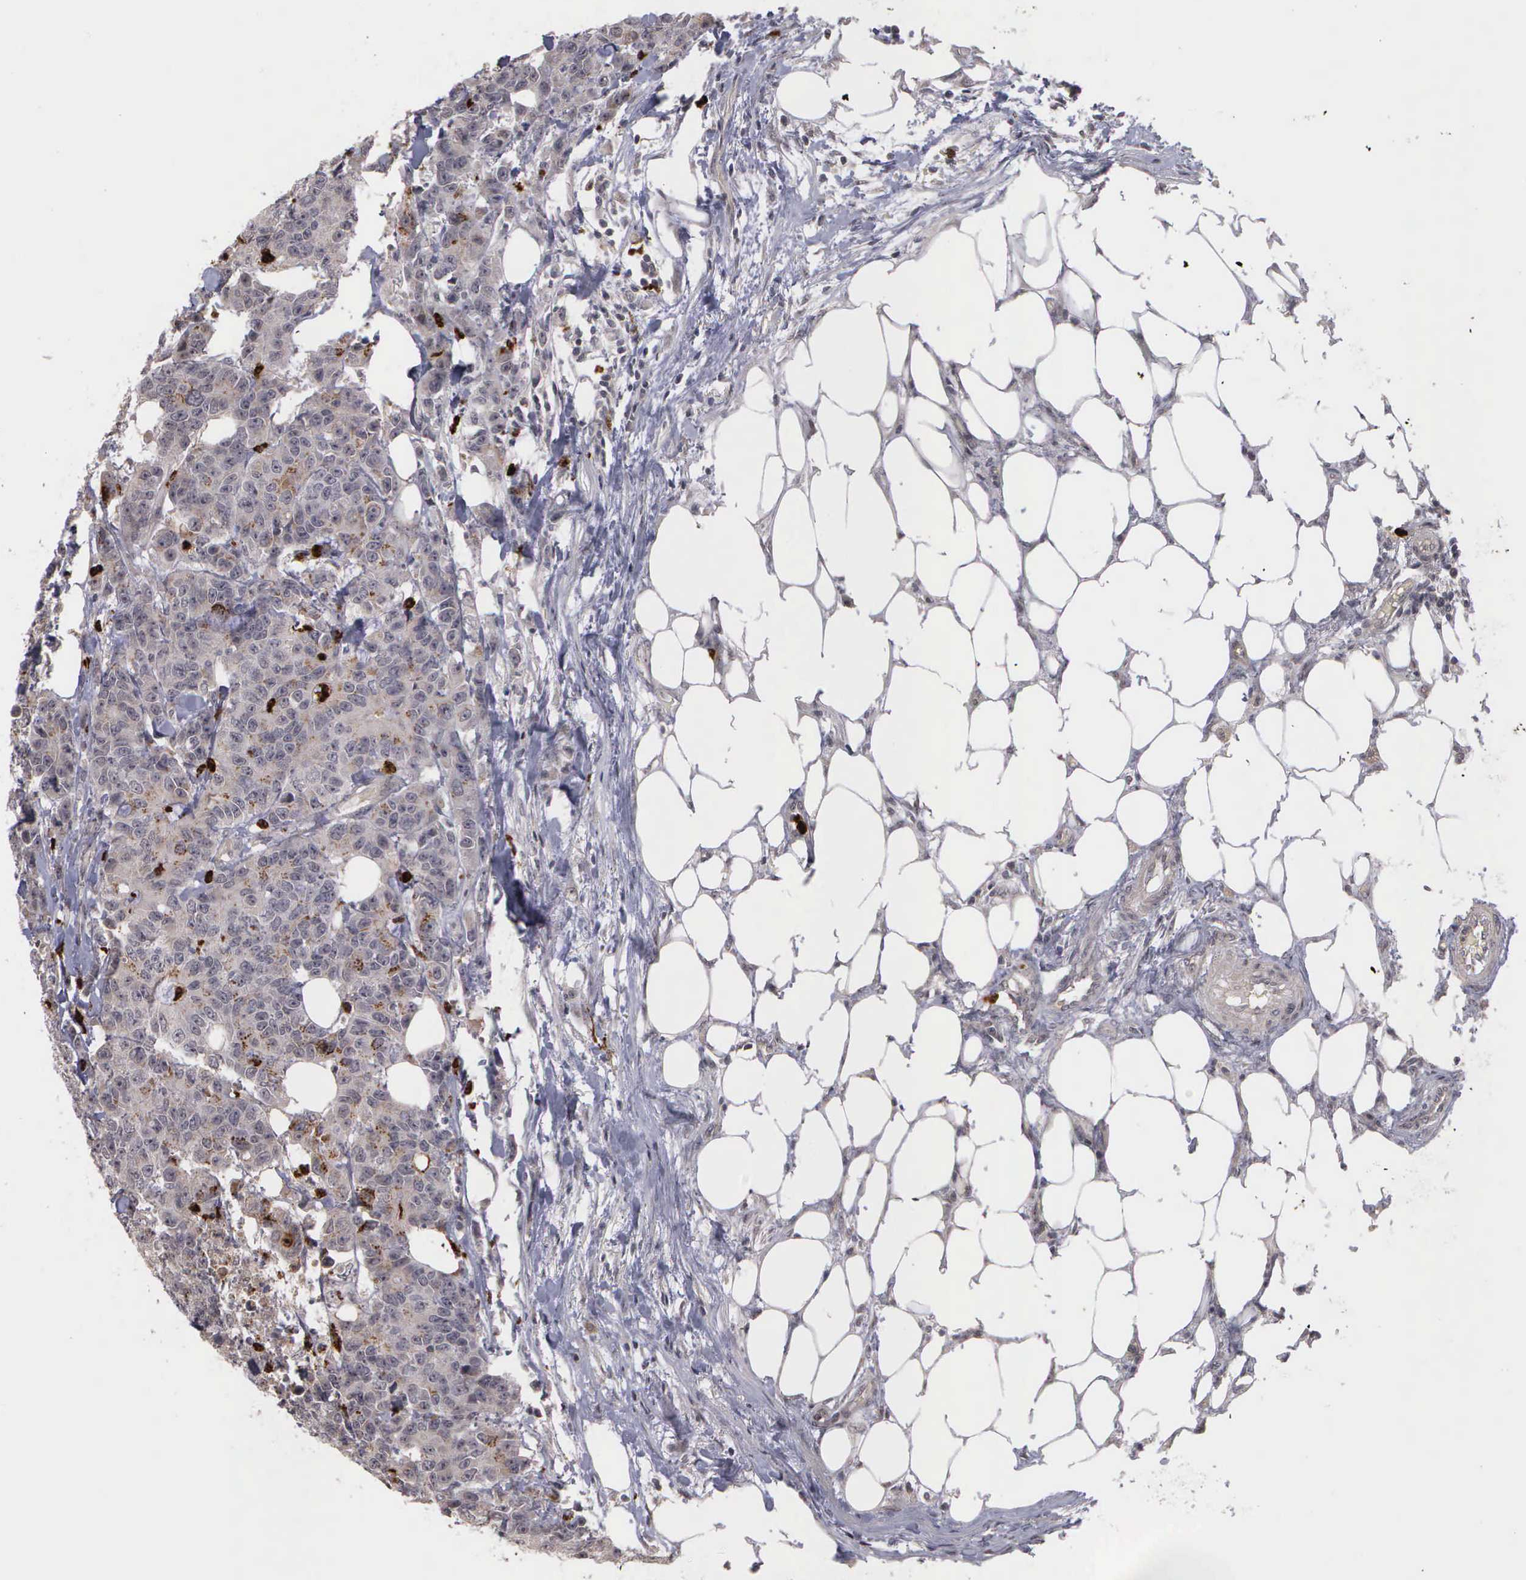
{"staining": {"intensity": "negative", "quantity": "none", "location": "none"}, "tissue": "colorectal cancer", "cell_type": "Tumor cells", "image_type": "cancer", "snomed": [{"axis": "morphology", "description": "Adenocarcinoma, NOS"}, {"axis": "topography", "description": "Colon"}], "caption": "This is an immunohistochemistry (IHC) photomicrograph of human adenocarcinoma (colorectal). There is no staining in tumor cells.", "gene": "MMP9", "patient": {"sex": "female", "age": 86}}